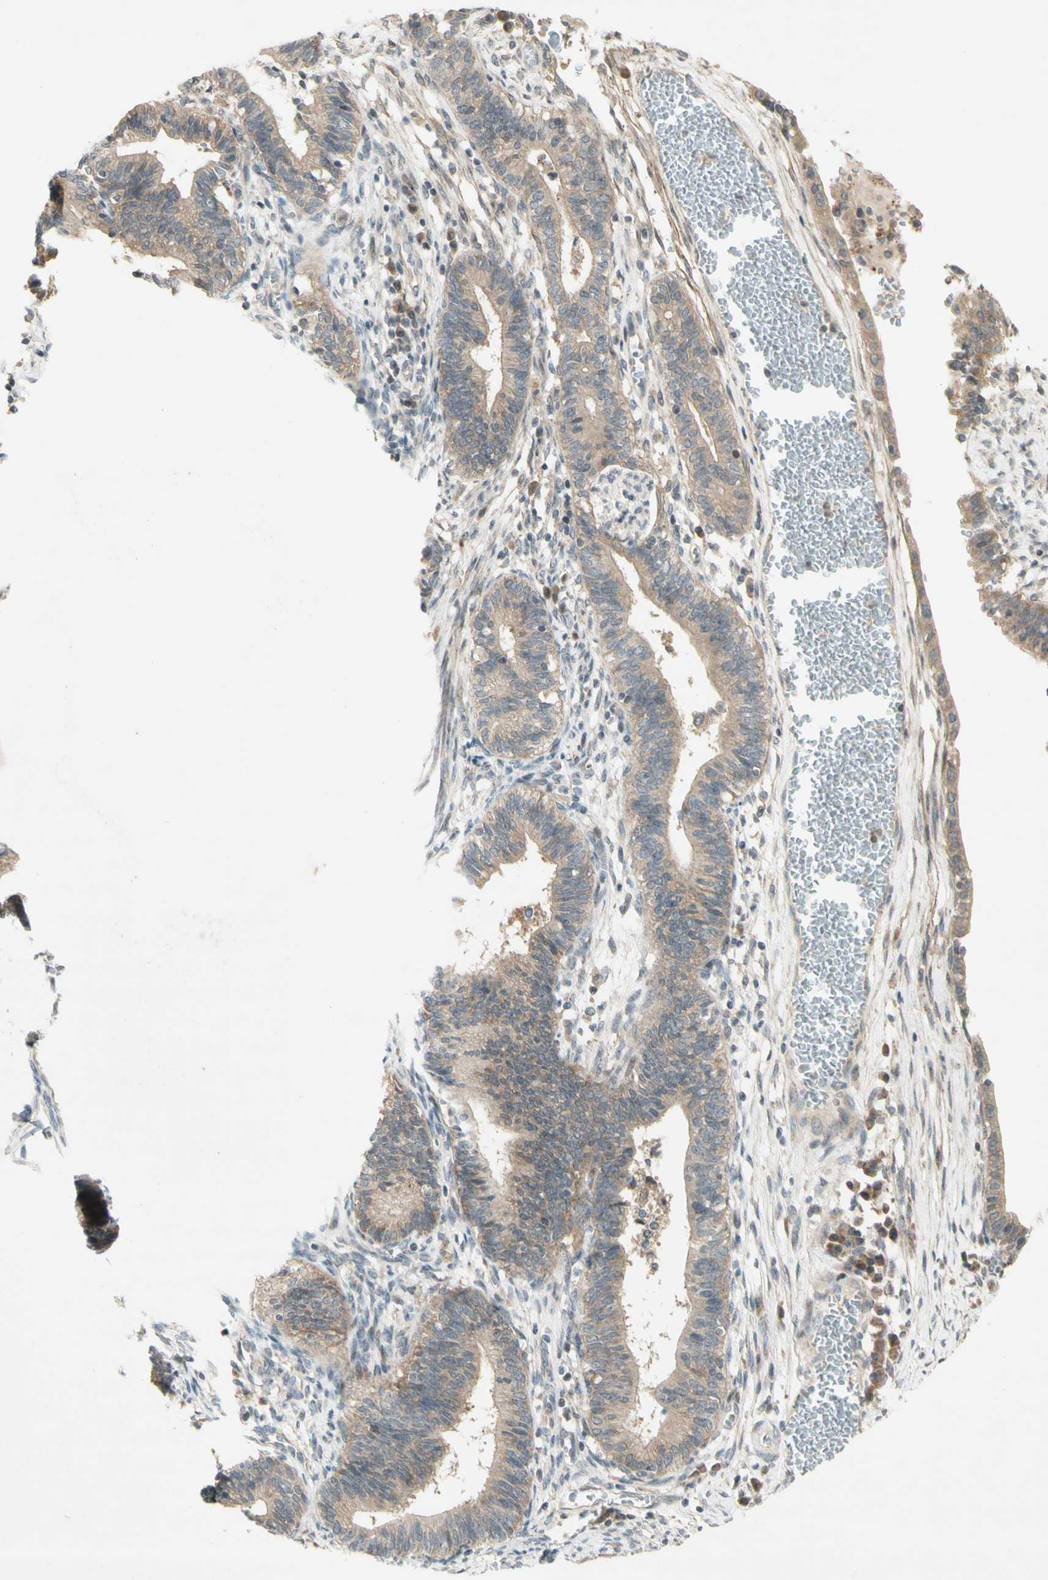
{"staining": {"intensity": "moderate", "quantity": "25%-75%", "location": "cytoplasmic/membranous"}, "tissue": "cervical cancer", "cell_type": "Tumor cells", "image_type": "cancer", "snomed": [{"axis": "morphology", "description": "Adenocarcinoma, NOS"}, {"axis": "topography", "description": "Cervix"}], "caption": "Immunohistochemistry of cervical adenocarcinoma displays medium levels of moderate cytoplasmic/membranous expression in about 25%-75% of tumor cells.", "gene": "ETF1", "patient": {"sex": "female", "age": 44}}